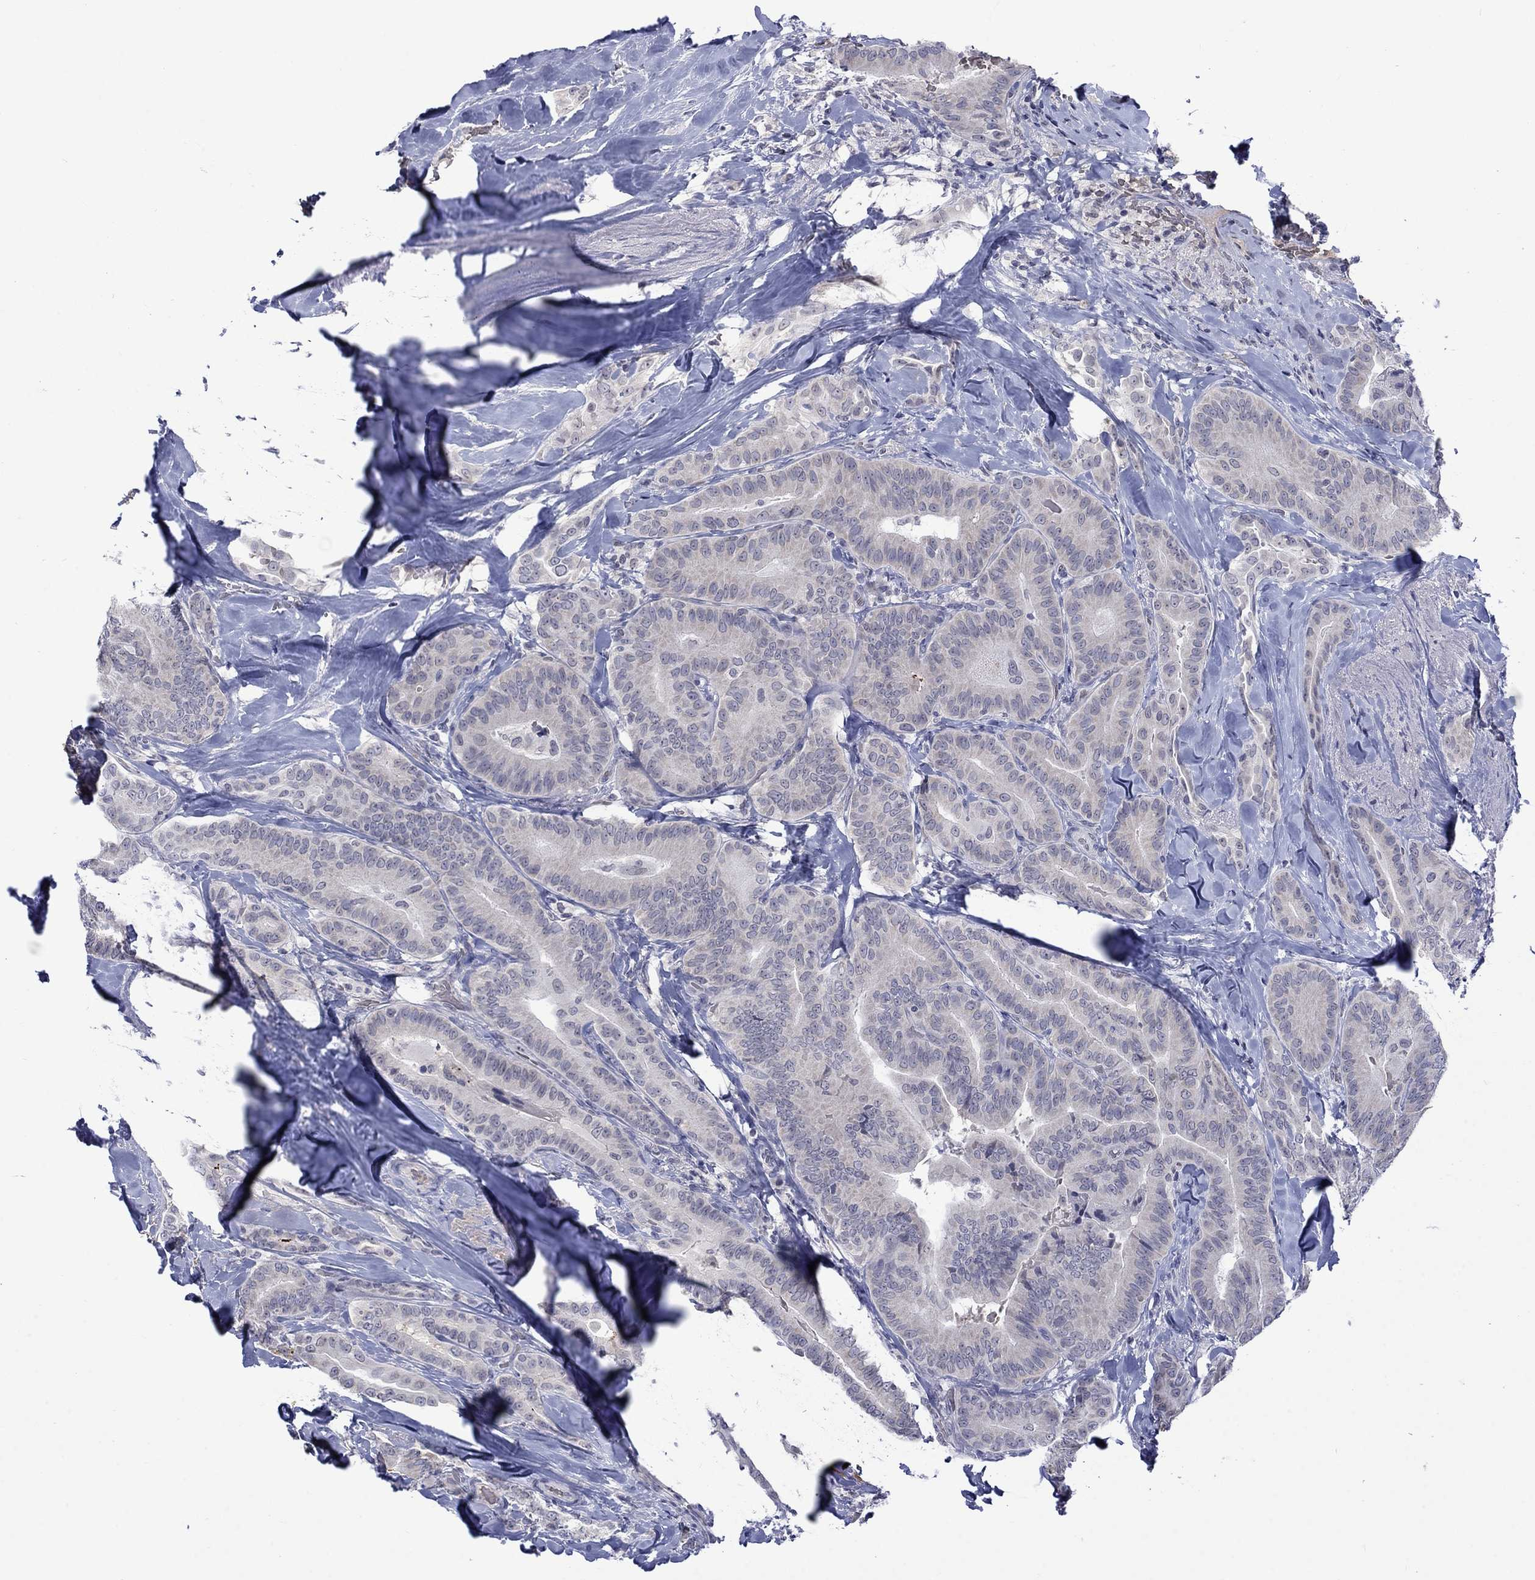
{"staining": {"intensity": "negative", "quantity": "none", "location": "none"}, "tissue": "thyroid cancer", "cell_type": "Tumor cells", "image_type": "cancer", "snomed": [{"axis": "morphology", "description": "Papillary adenocarcinoma, NOS"}, {"axis": "topography", "description": "Thyroid gland"}], "caption": "Protein analysis of thyroid cancer (papillary adenocarcinoma) demonstrates no significant positivity in tumor cells.", "gene": "NSMF", "patient": {"sex": "male", "age": 61}}